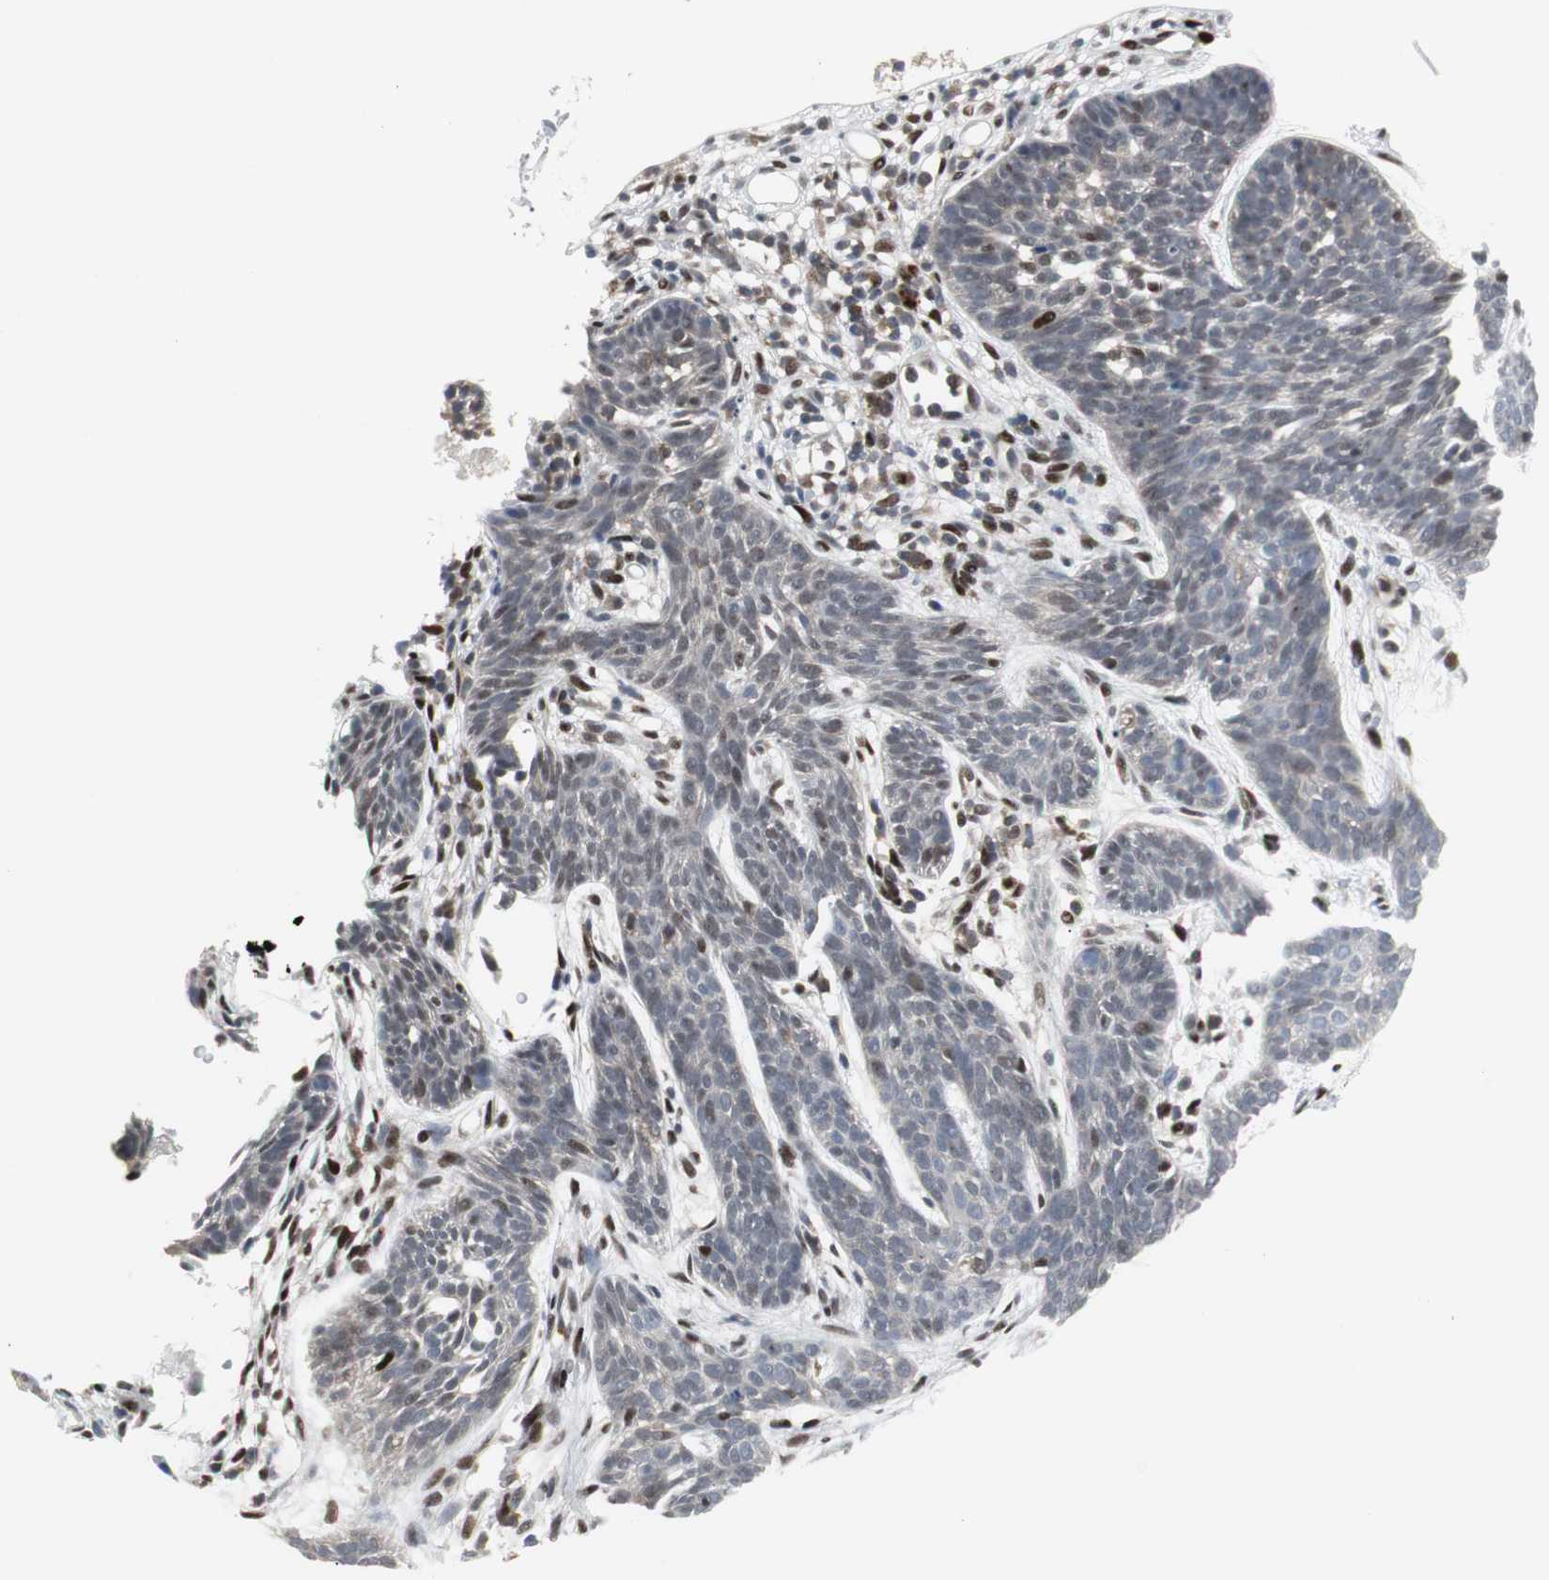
{"staining": {"intensity": "negative", "quantity": "none", "location": "none"}, "tissue": "skin cancer", "cell_type": "Tumor cells", "image_type": "cancer", "snomed": [{"axis": "morphology", "description": "Normal tissue, NOS"}, {"axis": "morphology", "description": "Basal cell carcinoma"}, {"axis": "topography", "description": "Skin"}], "caption": "Protein analysis of skin cancer (basal cell carcinoma) displays no significant positivity in tumor cells.", "gene": "GRK2", "patient": {"sex": "female", "age": 69}}